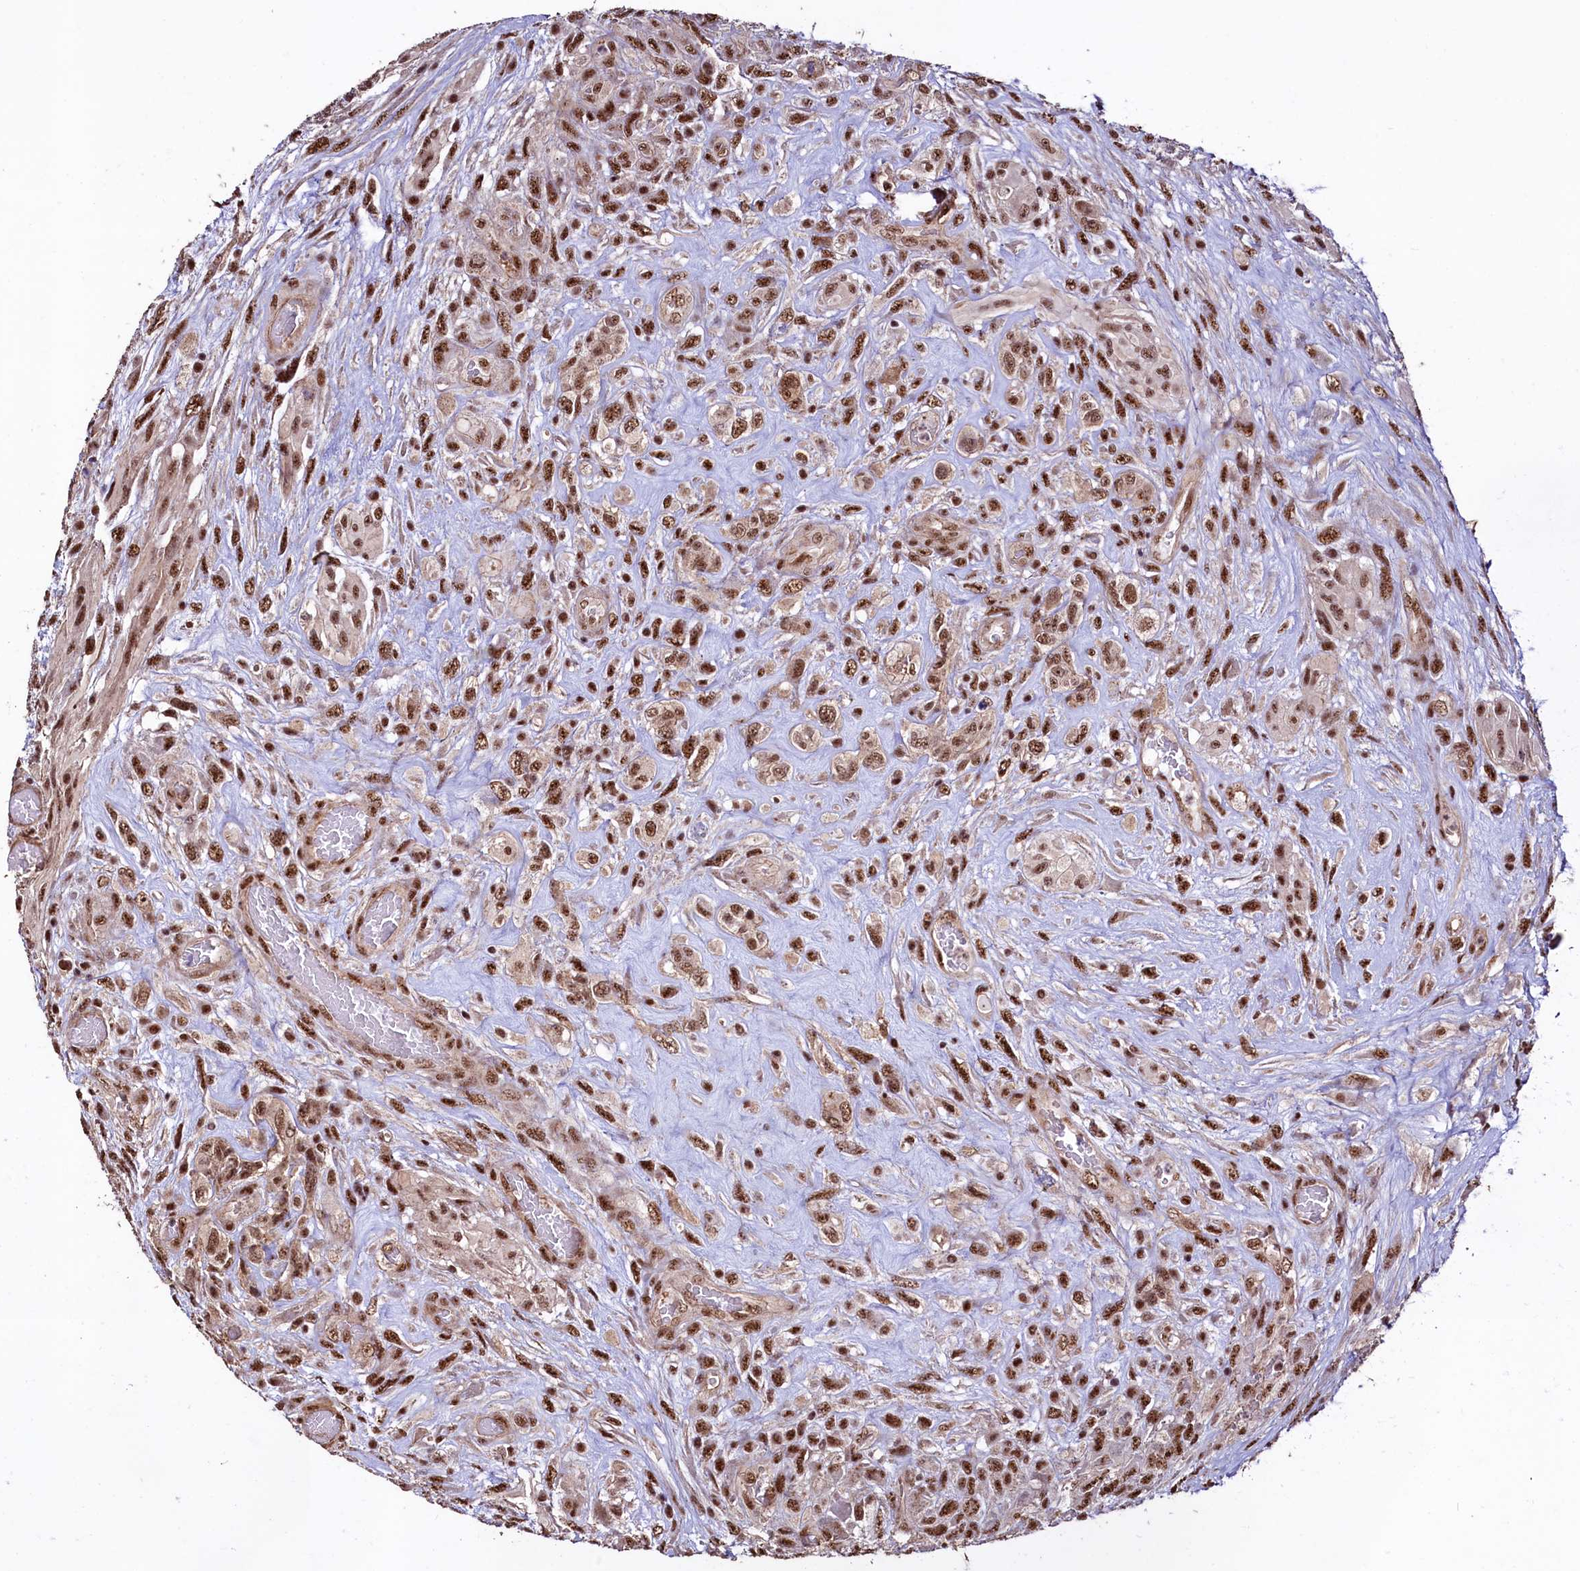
{"staining": {"intensity": "moderate", "quantity": ">75%", "location": "nuclear"}, "tissue": "glioma", "cell_type": "Tumor cells", "image_type": "cancer", "snomed": [{"axis": "morphology", "description": "Glioma, malignant, High grade"}, {"axis": "topography", "description": "Brain"}], "caption": "About >75% of tumor cells in high-grade glioma (malignant) exhibit moderate nuclear protein positivity as visualized by brown immunohistochemical staining.", "gene": "SFSWAP", "patient": {"sex": "male", "age": 61}}